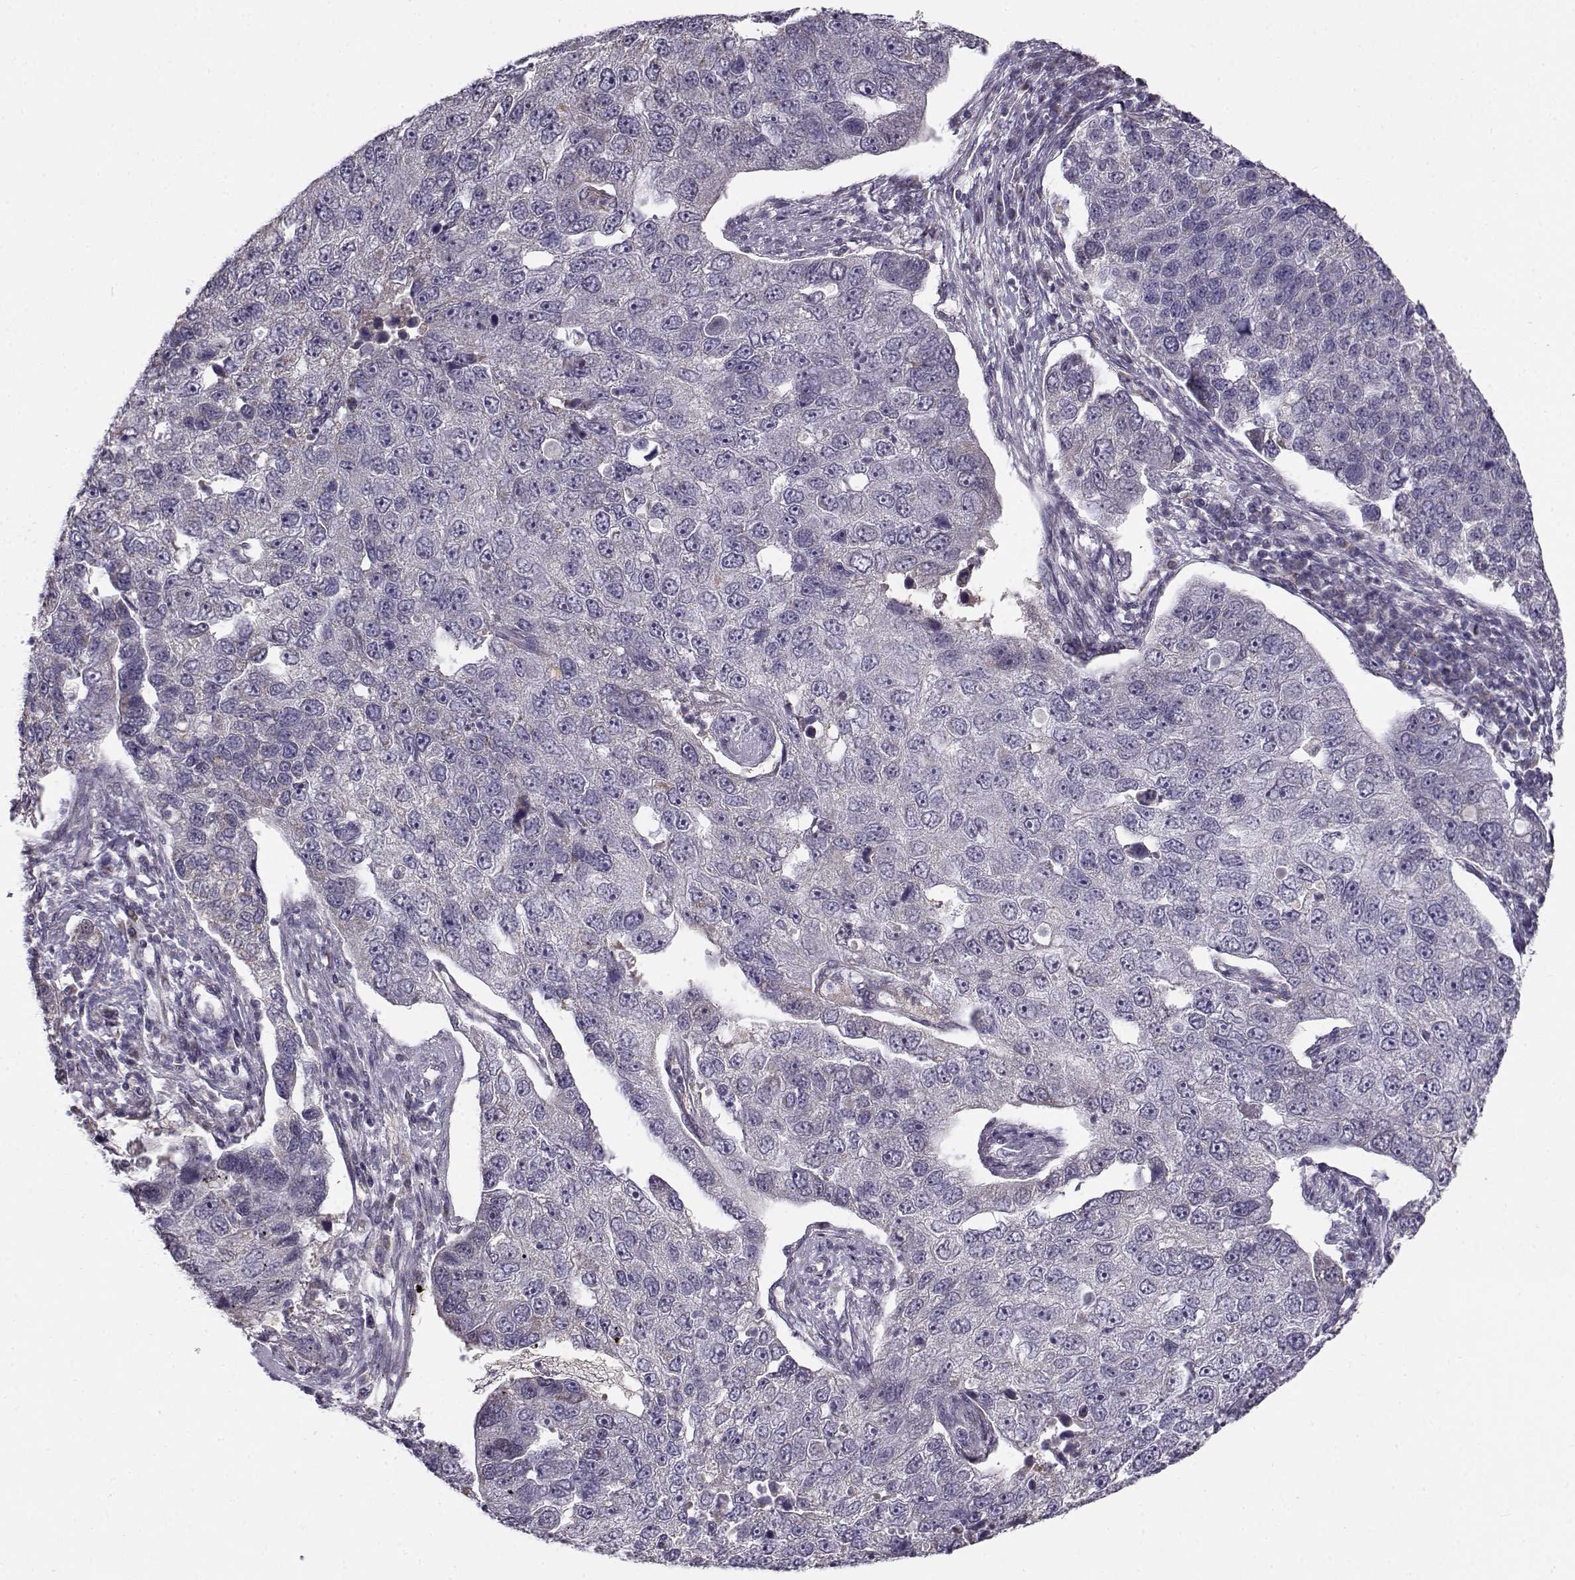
{"staining": {"intensity": "negative", "quantity": "none", "location": "none"}, "tissue": "pancreatic cancer", "cell_type": "Tumor cells", "image_type": "cancer", "snomed": [{"axis": "morphology", "description": "Adenocarcinoma, NOS"}, {"axis": "topography", "description": "Pancreas"}], "caption": "Photomicrograph shows no significant protein staining in tumor cells of pancreatic cancer.", "gene": "SLC4A5", "patient": {"sex": "female", "age": 61}}